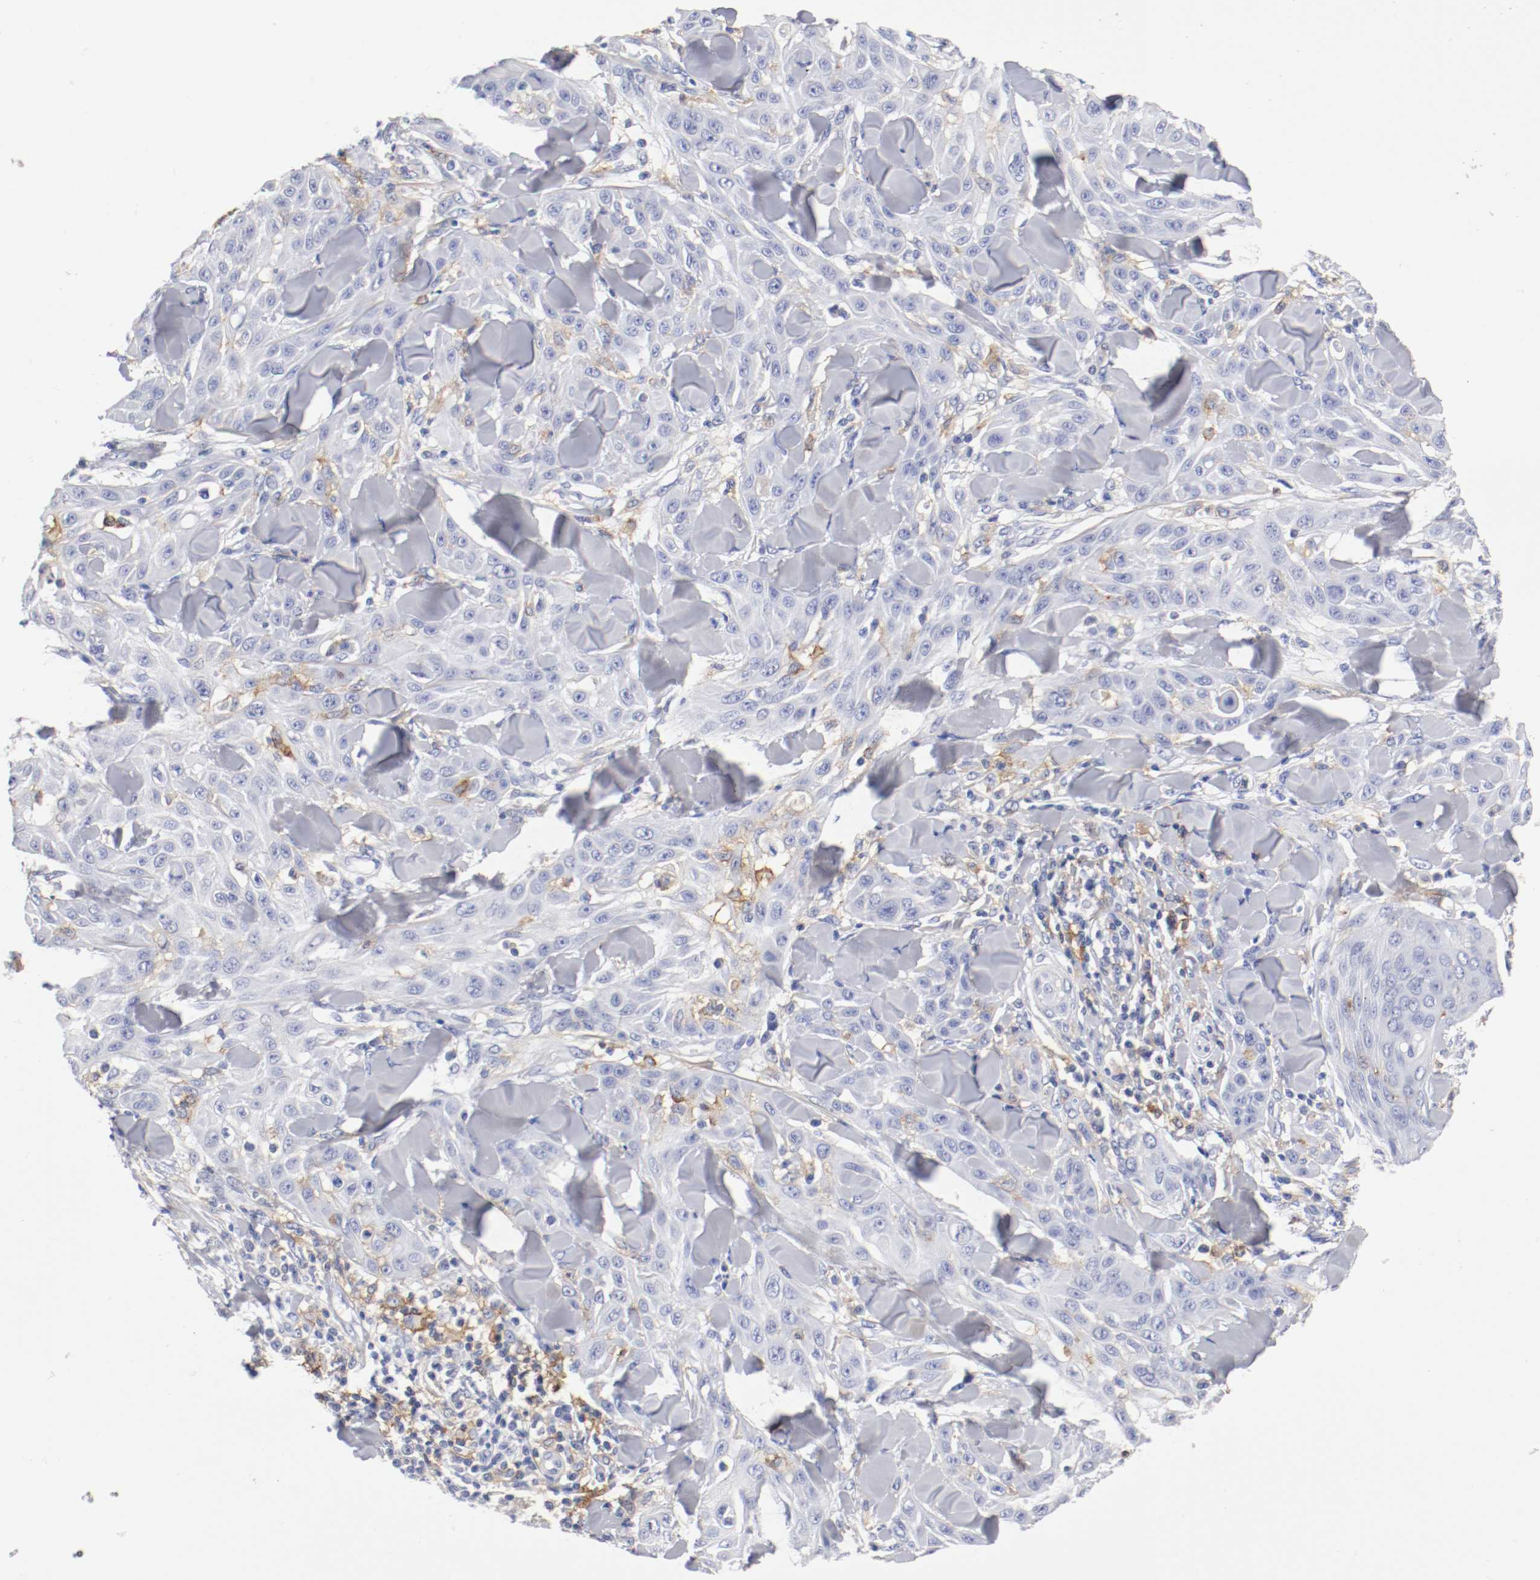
{"staining": {"intensity": "negative", "quantity": "none", "location": "none"}, "tissue": "skin cancer", "cell_type": "Tumor cells", "image_type": "cancer", "snomed": [{"axis": "morphology", "description": "Squamous cell carcinoma, NOS"}, {"axis": "topography", "description": "Skin"}], "caption": "DAB immunohistochemical staining of human skin cancer demonstrates no significant expression in tumor cells. Brightfield microscopy of immunohistochemistry stained with DAB (3,3'-diaminobenzidine) (brown) and hematoxylin (blue), captured at high magnification.", "gene": "ITGAX", "patient": {"sex": "male", "age": 24}}